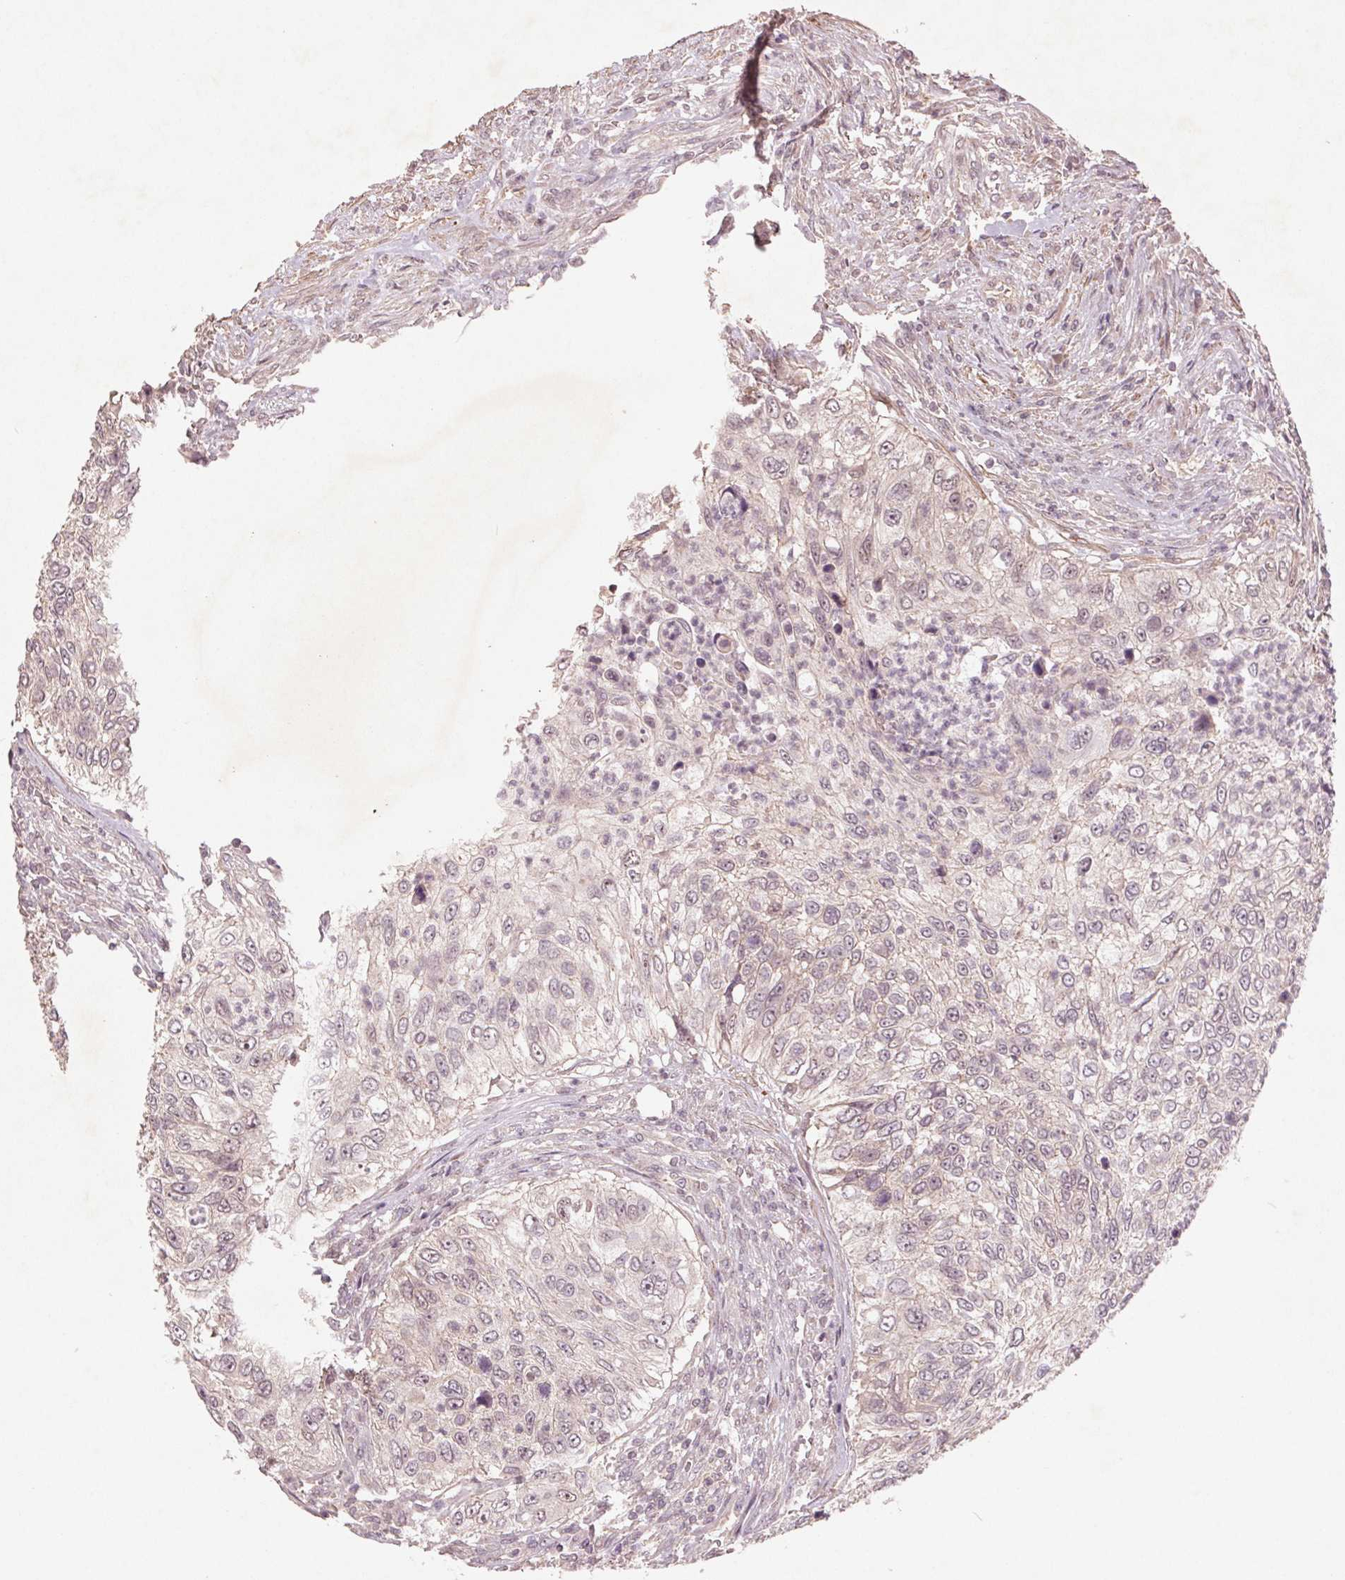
{"staining": {"intensity": "negative", "quantity": "none", "location": "none"}, "tissue": "urothelial cancer", "cell_type": "Tumor cells", "image_type": "cancer", "snomed": [{"axis": "morphology", "description": "Urothelial carcinoma, High grade"}, {"axis": "topography", "description": "Urinary bladder"}], "caption": "This micrograph is of urothelial carcinoma (high-grade) stained with IHC to label a protein in brown with the nuclei are counter-stained blue. There is no positivity in tumor cells.", "gene": "SMLR1", "patient": {"sex": "female", "age": 60}}